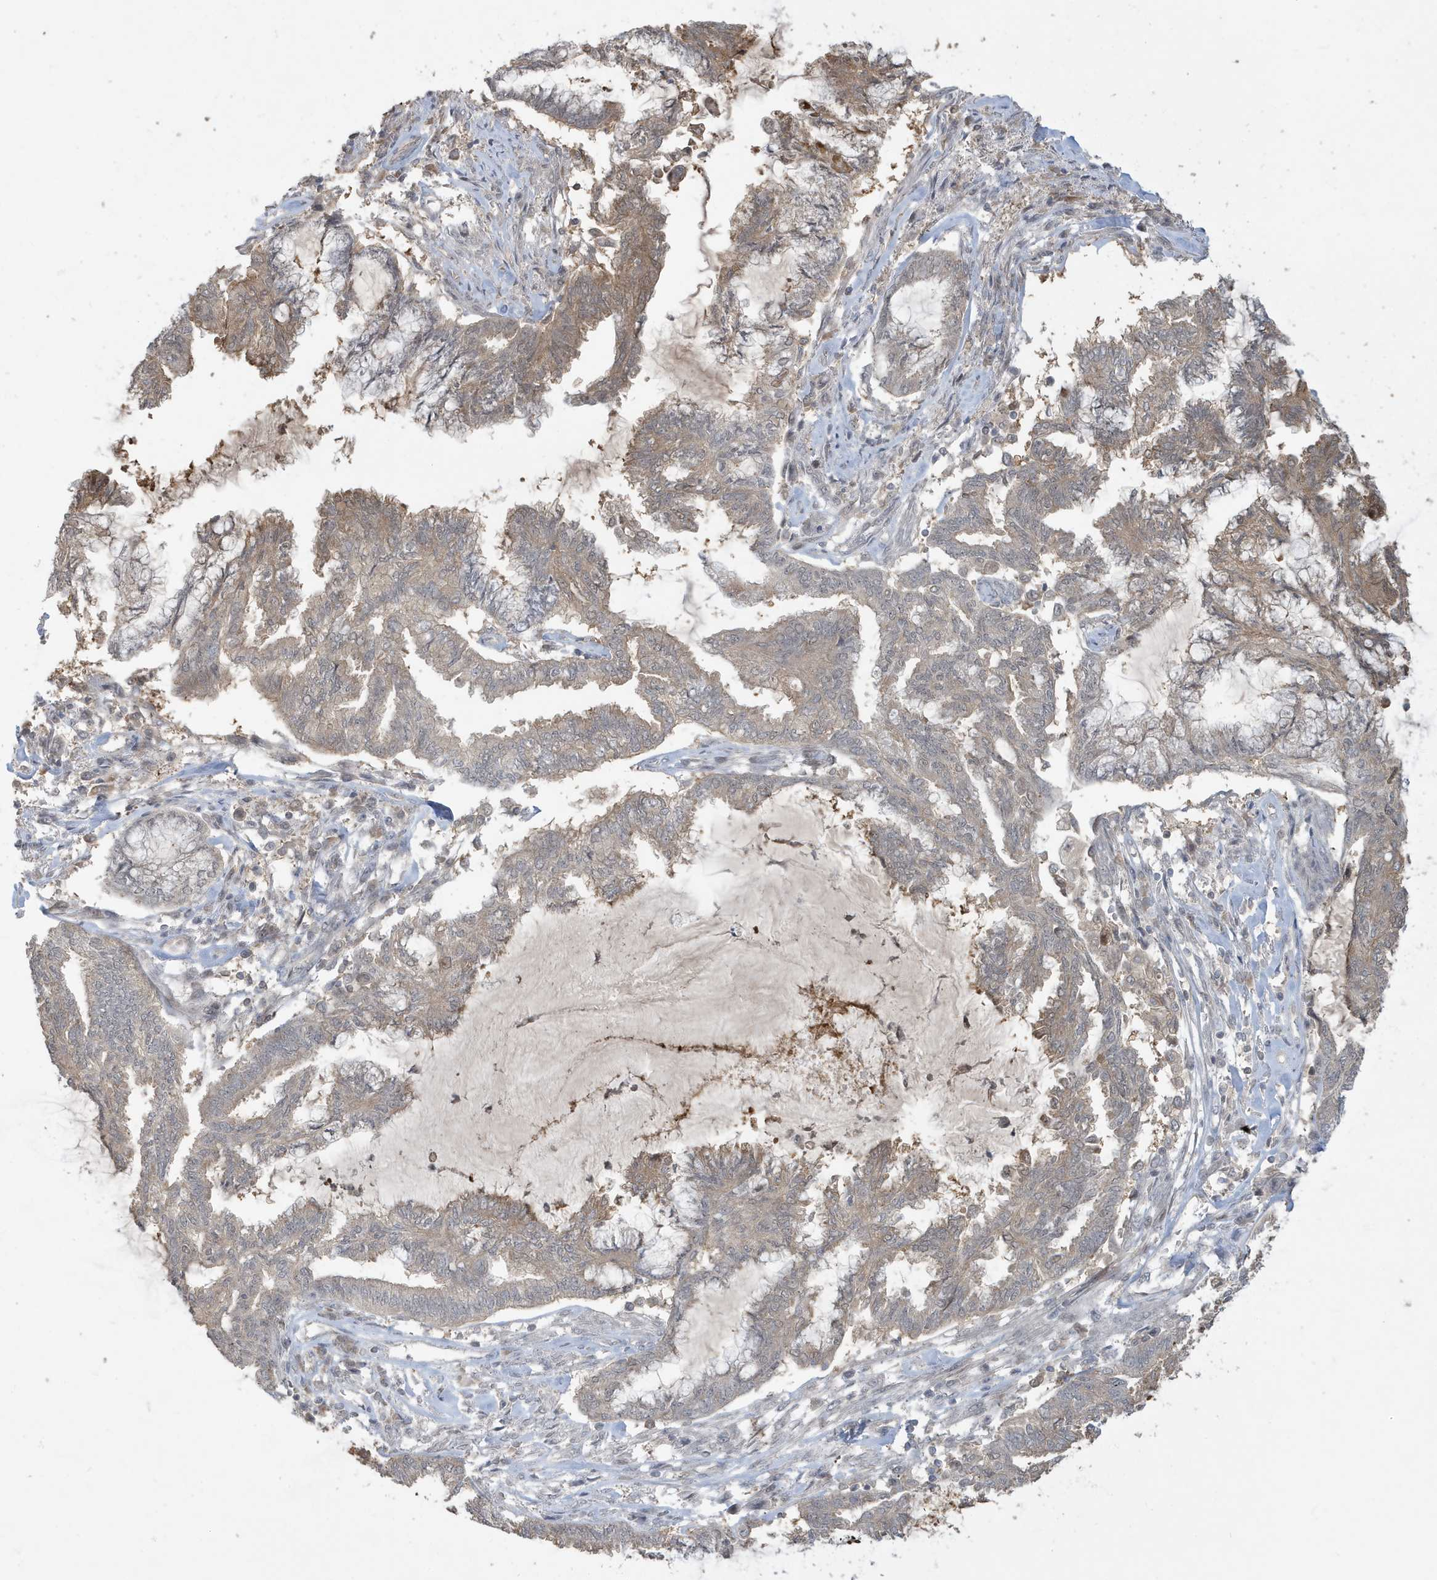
{"staining": {"intensity": "weak", "quantity": ">75%", "location": "cytoplasmic/membranous"}, "tissue": "endometrial cancer", "cell_type": "Tumor cells", "image_type": "cancer", "snomed": [{"axis": "morphology", "description": "Adenocarcinoma, NOS"}, {"axis": "topography", "description": "Endometrium"}], "caption": "Protein staining of adenocarcinoma (endometrial) tissue shows weak cytoplasmic/membranous positivity in about >75% of tumor cells.", "gene": "PRRT3", "patient": {"sex": "female", "age": 86}}